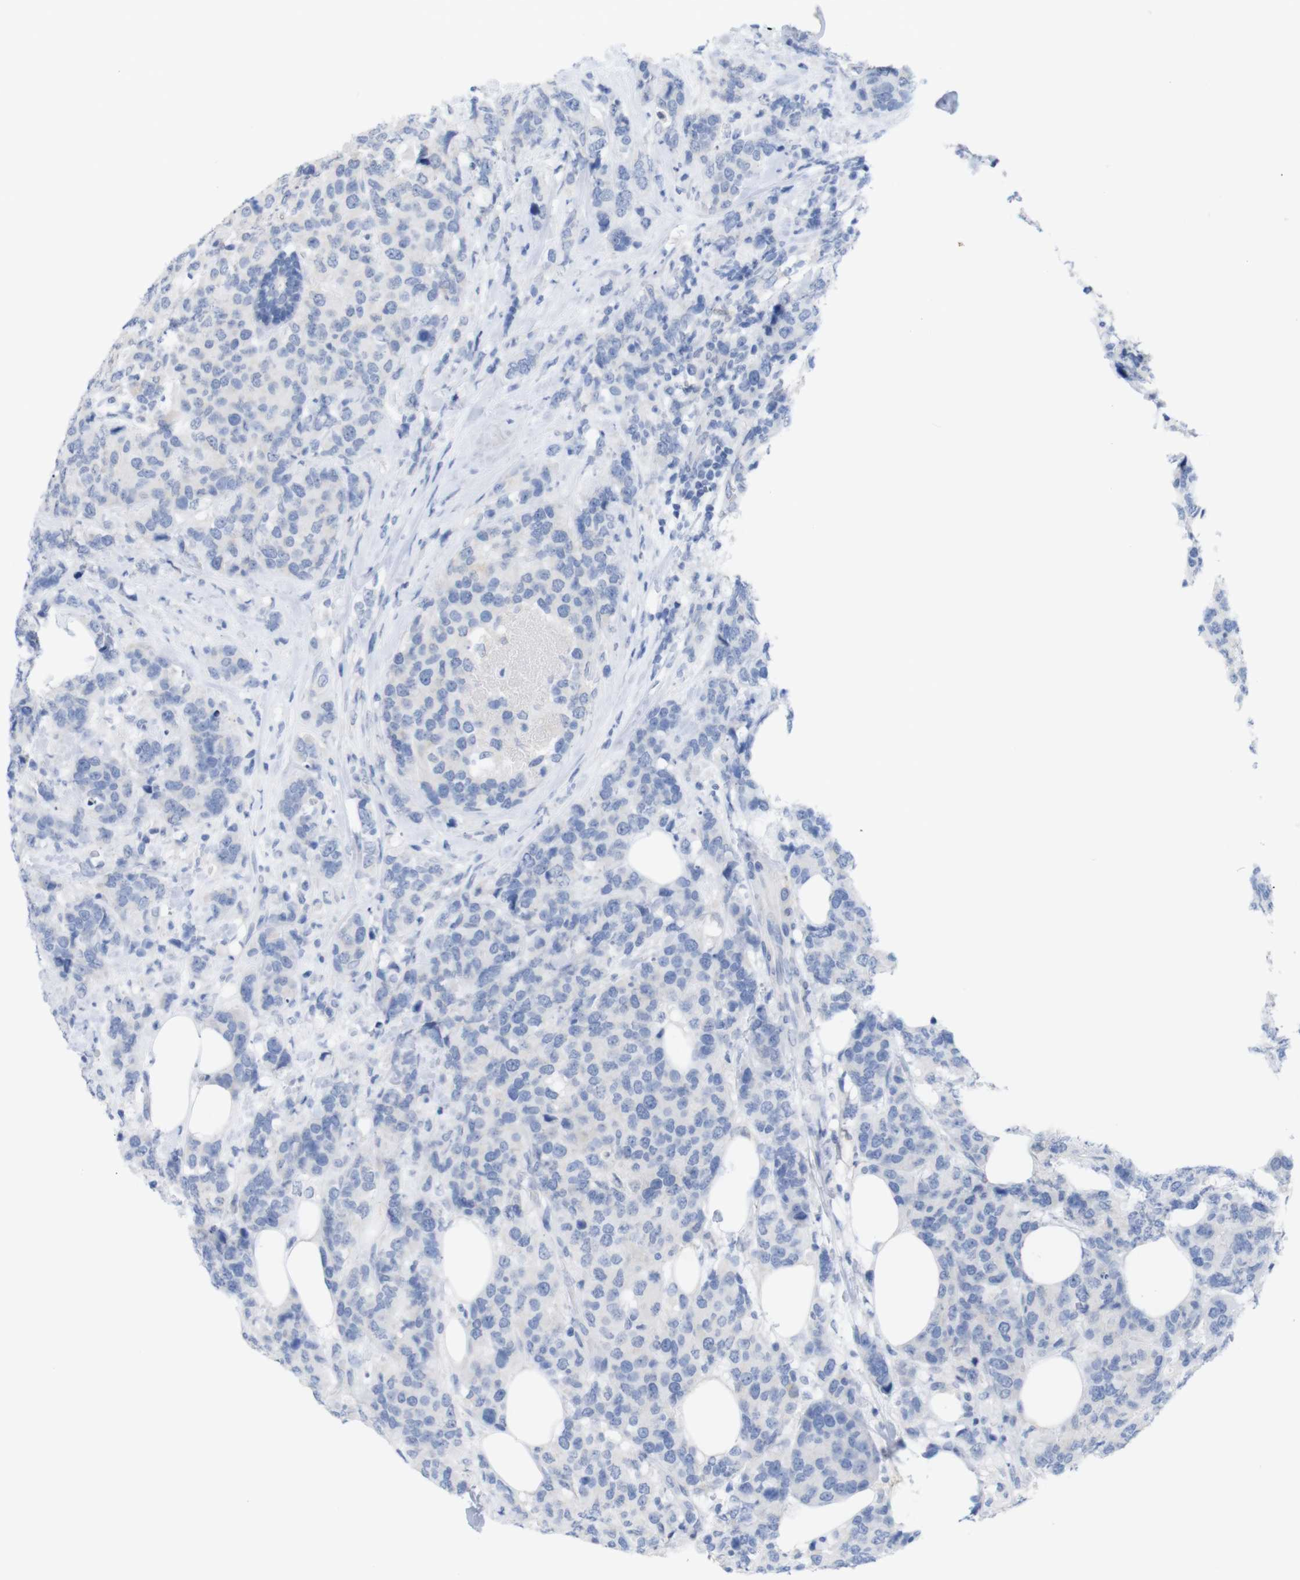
{"staining": {"intensity": "negative", "quantity": "none", "location": "none"}, "tissue": "breast cancer", "cell_type": "Tumor cells", "image_type": "cancer", "snomed": [{"axis": "morphology", "description": "Lobular carcinoma"}, {"axis": "topography", "description": "Breast"}], "caption": "Immunohistochemical staining of human breast lobular carcinoma demonstrates no significant staining in tumor cells. (DAB (3,3'-diaminobenzidine) immunohistochemistry with hematoxylin counter stain).", "gene": "PNMA1", "patient": {"sex": "female", "age": 59}}